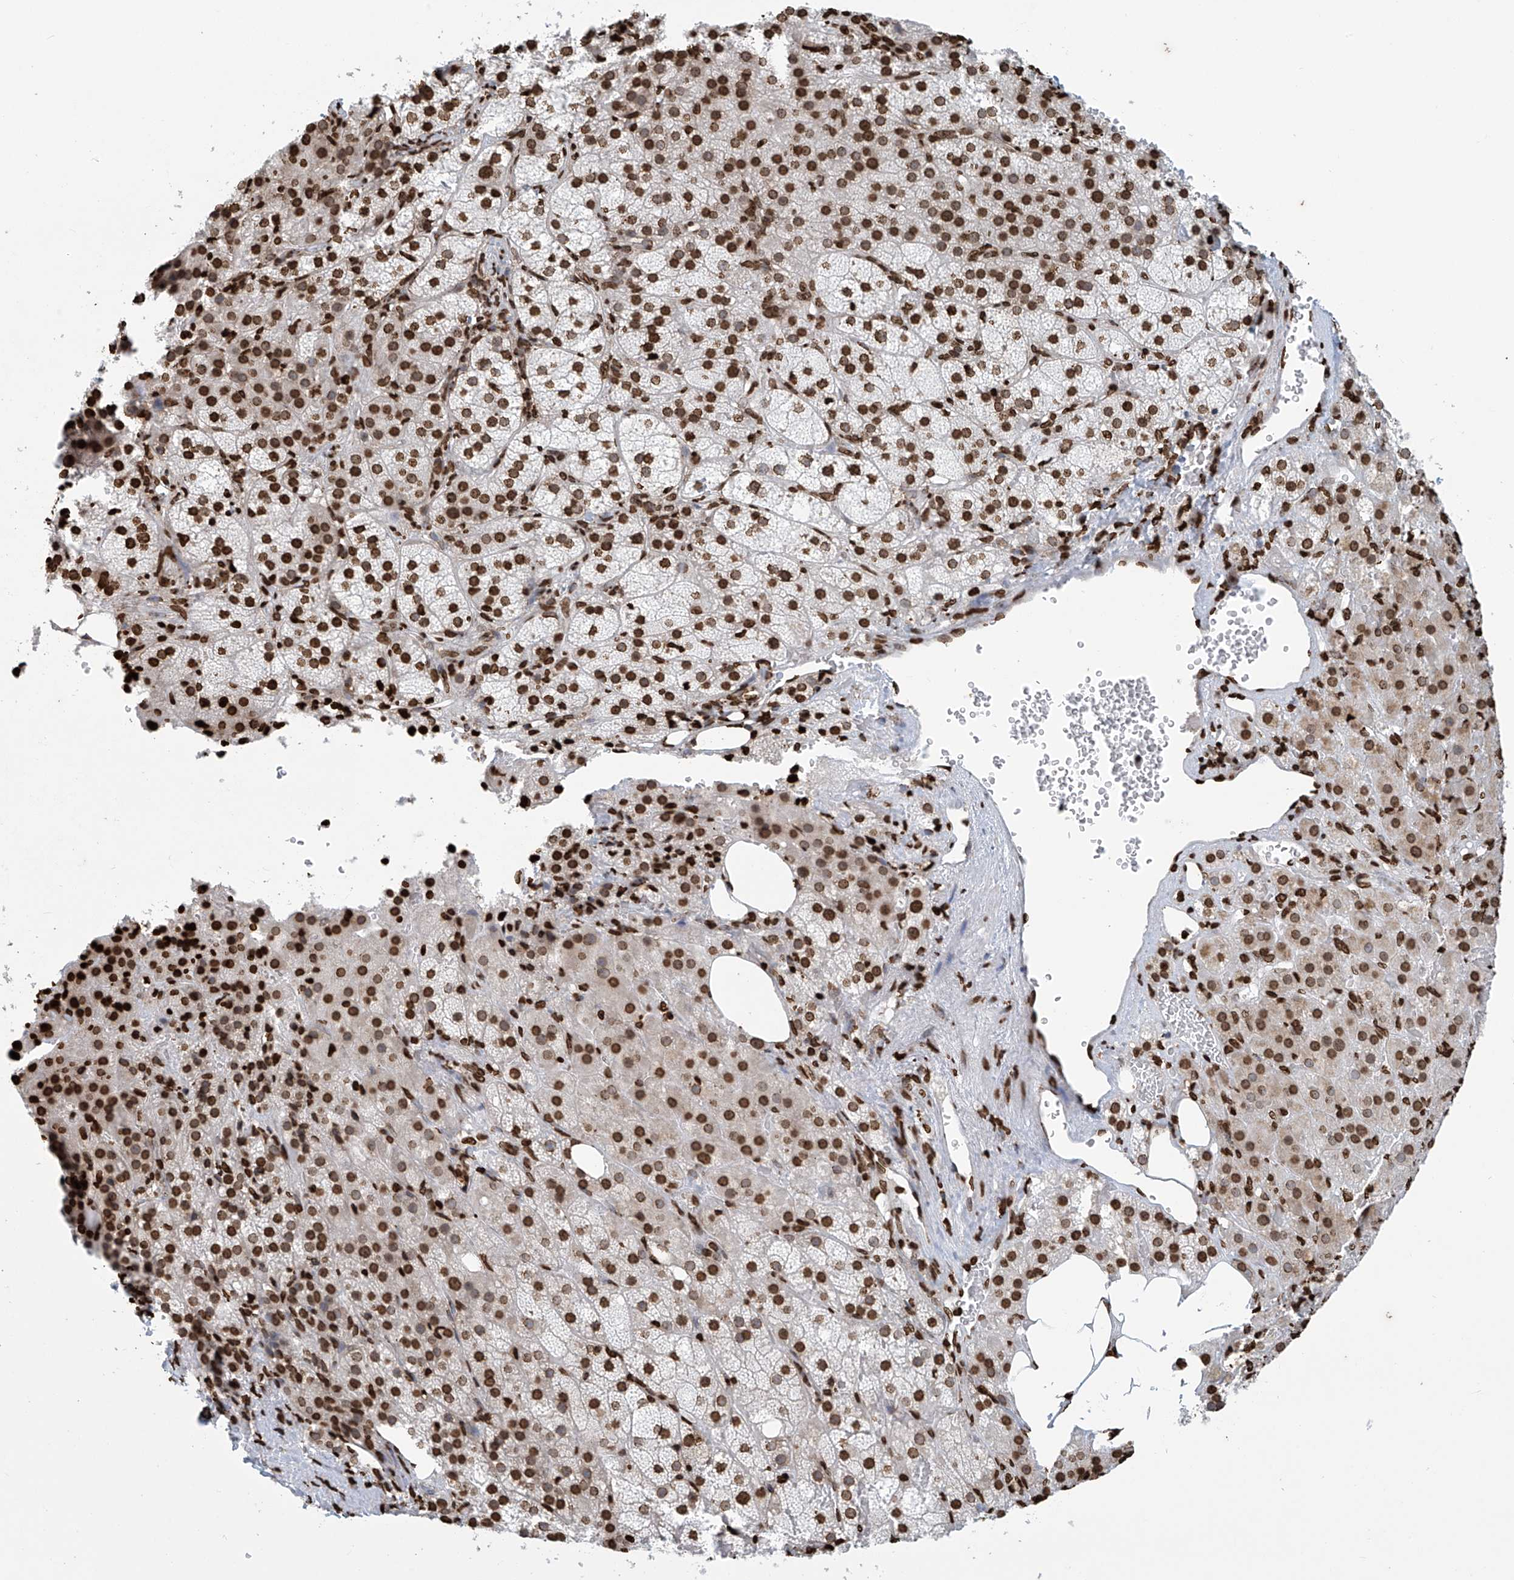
{"staining": {"intensity": "strong", "quantity": ">75%", "location": "nuclear"}, "tissue": "adrenal gland", "cell_type": "Glandular cells", "image_type": "normal", "snomed": [{"axis": "morphology", "description": "Normal tissue, NOS"}, {"axis": "topography", "description": "Adrenal gland"}], "caption": "High-power microscopy captured an immunohistochemistry micrograph of normal adrenal gland, revealing strong nuclear staining in approximately >75% of glandular cells. (brown staining indicates protein expression, while blue staining denotes nuclei).", "gene": "DPPA2", "patient": {"sex": "female", "age": 59}}